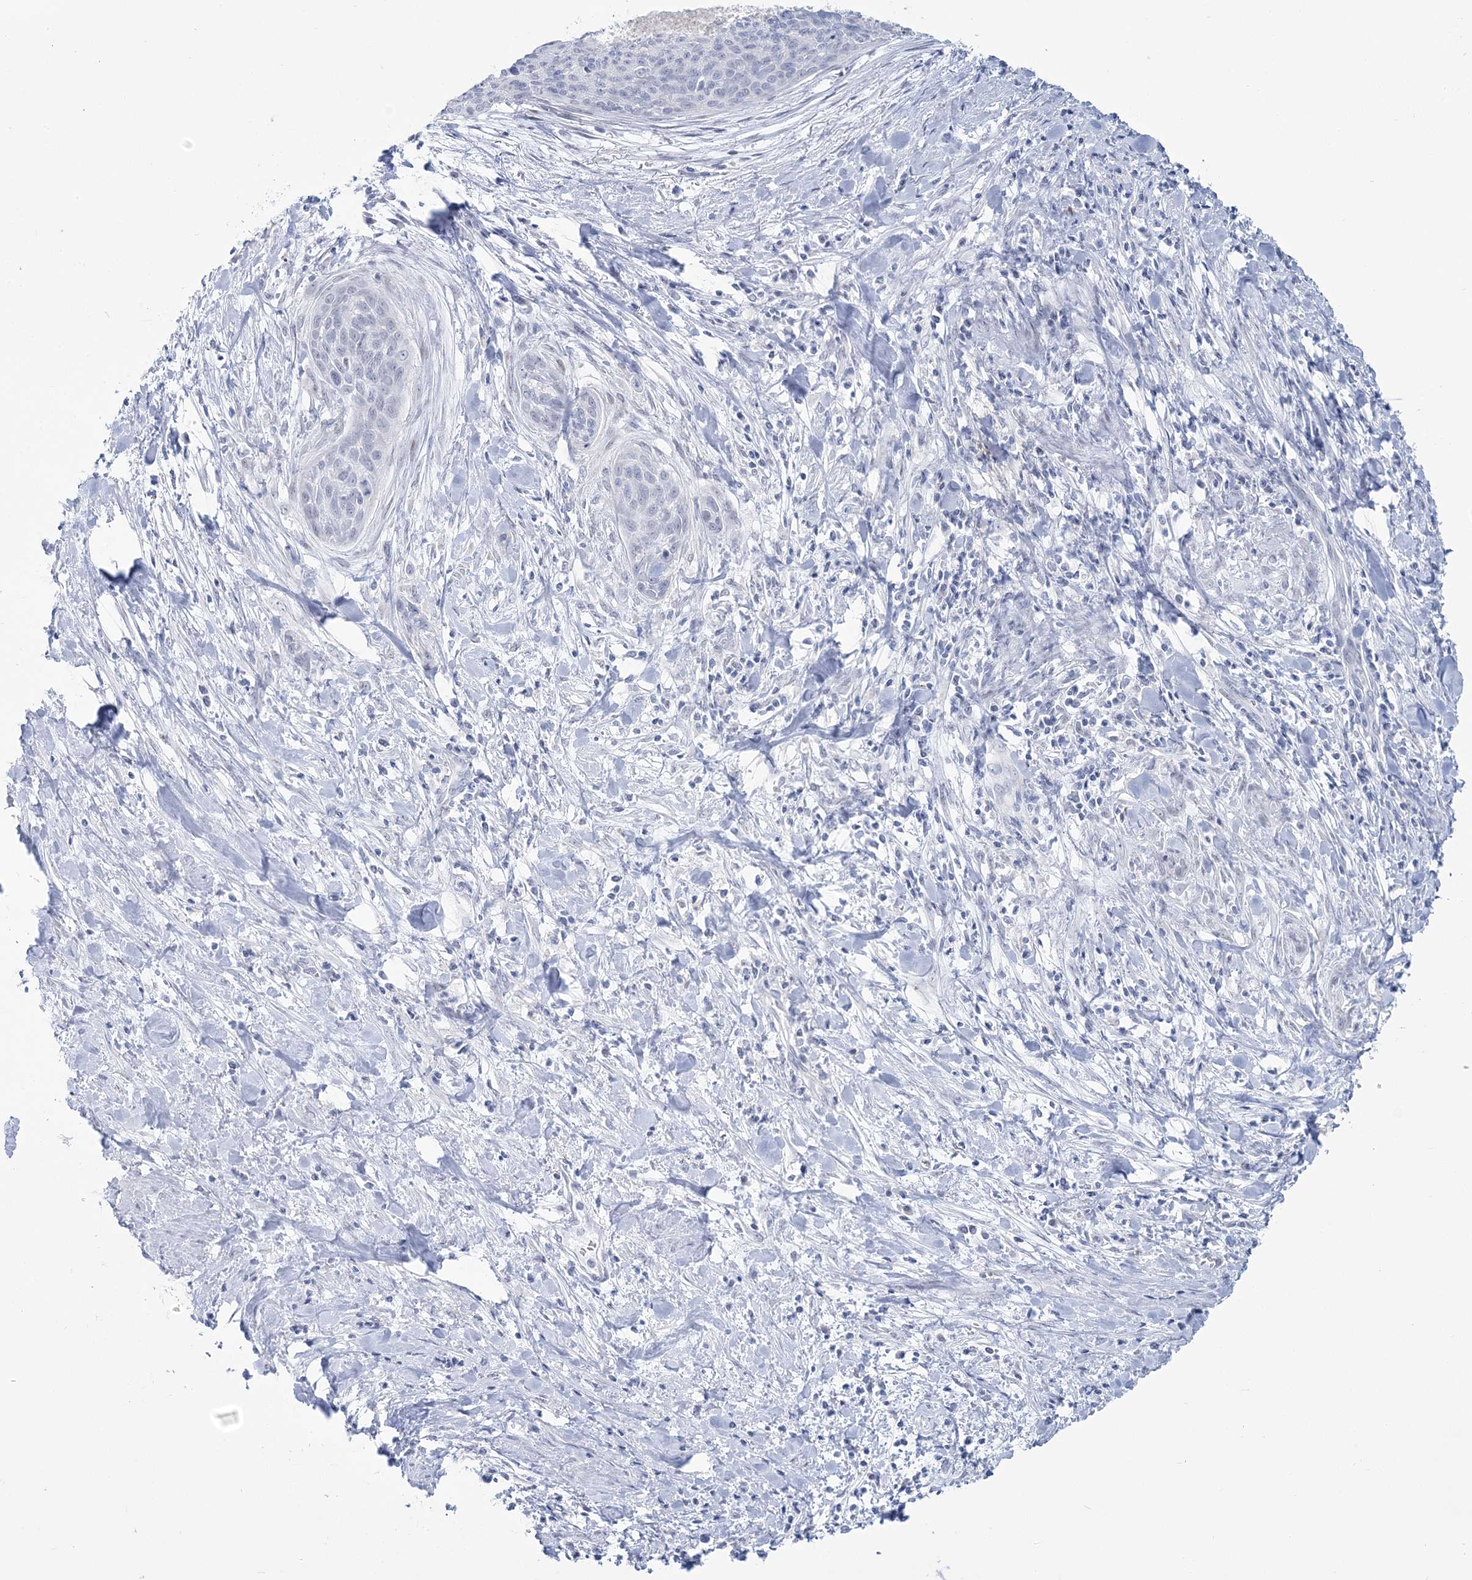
{"staining": {"intensity": "negative", "quantity": "none", "location": "none"}, "tissue": "cervical cancer", "cell_type": "Tumor cells", "image_type": "cancer", "snomed": [{"axis": "morphology", "description": "Squamous cell carcinoma, NOS"}, {"axis": "topography", "description": "Cervix"}], "caption": "Cervical cancer was stained to show a protein in brown. There is no significant staining in tumor cells.", "gene": "ZNF843", "patient": {"sex": "female", "age": 55}}